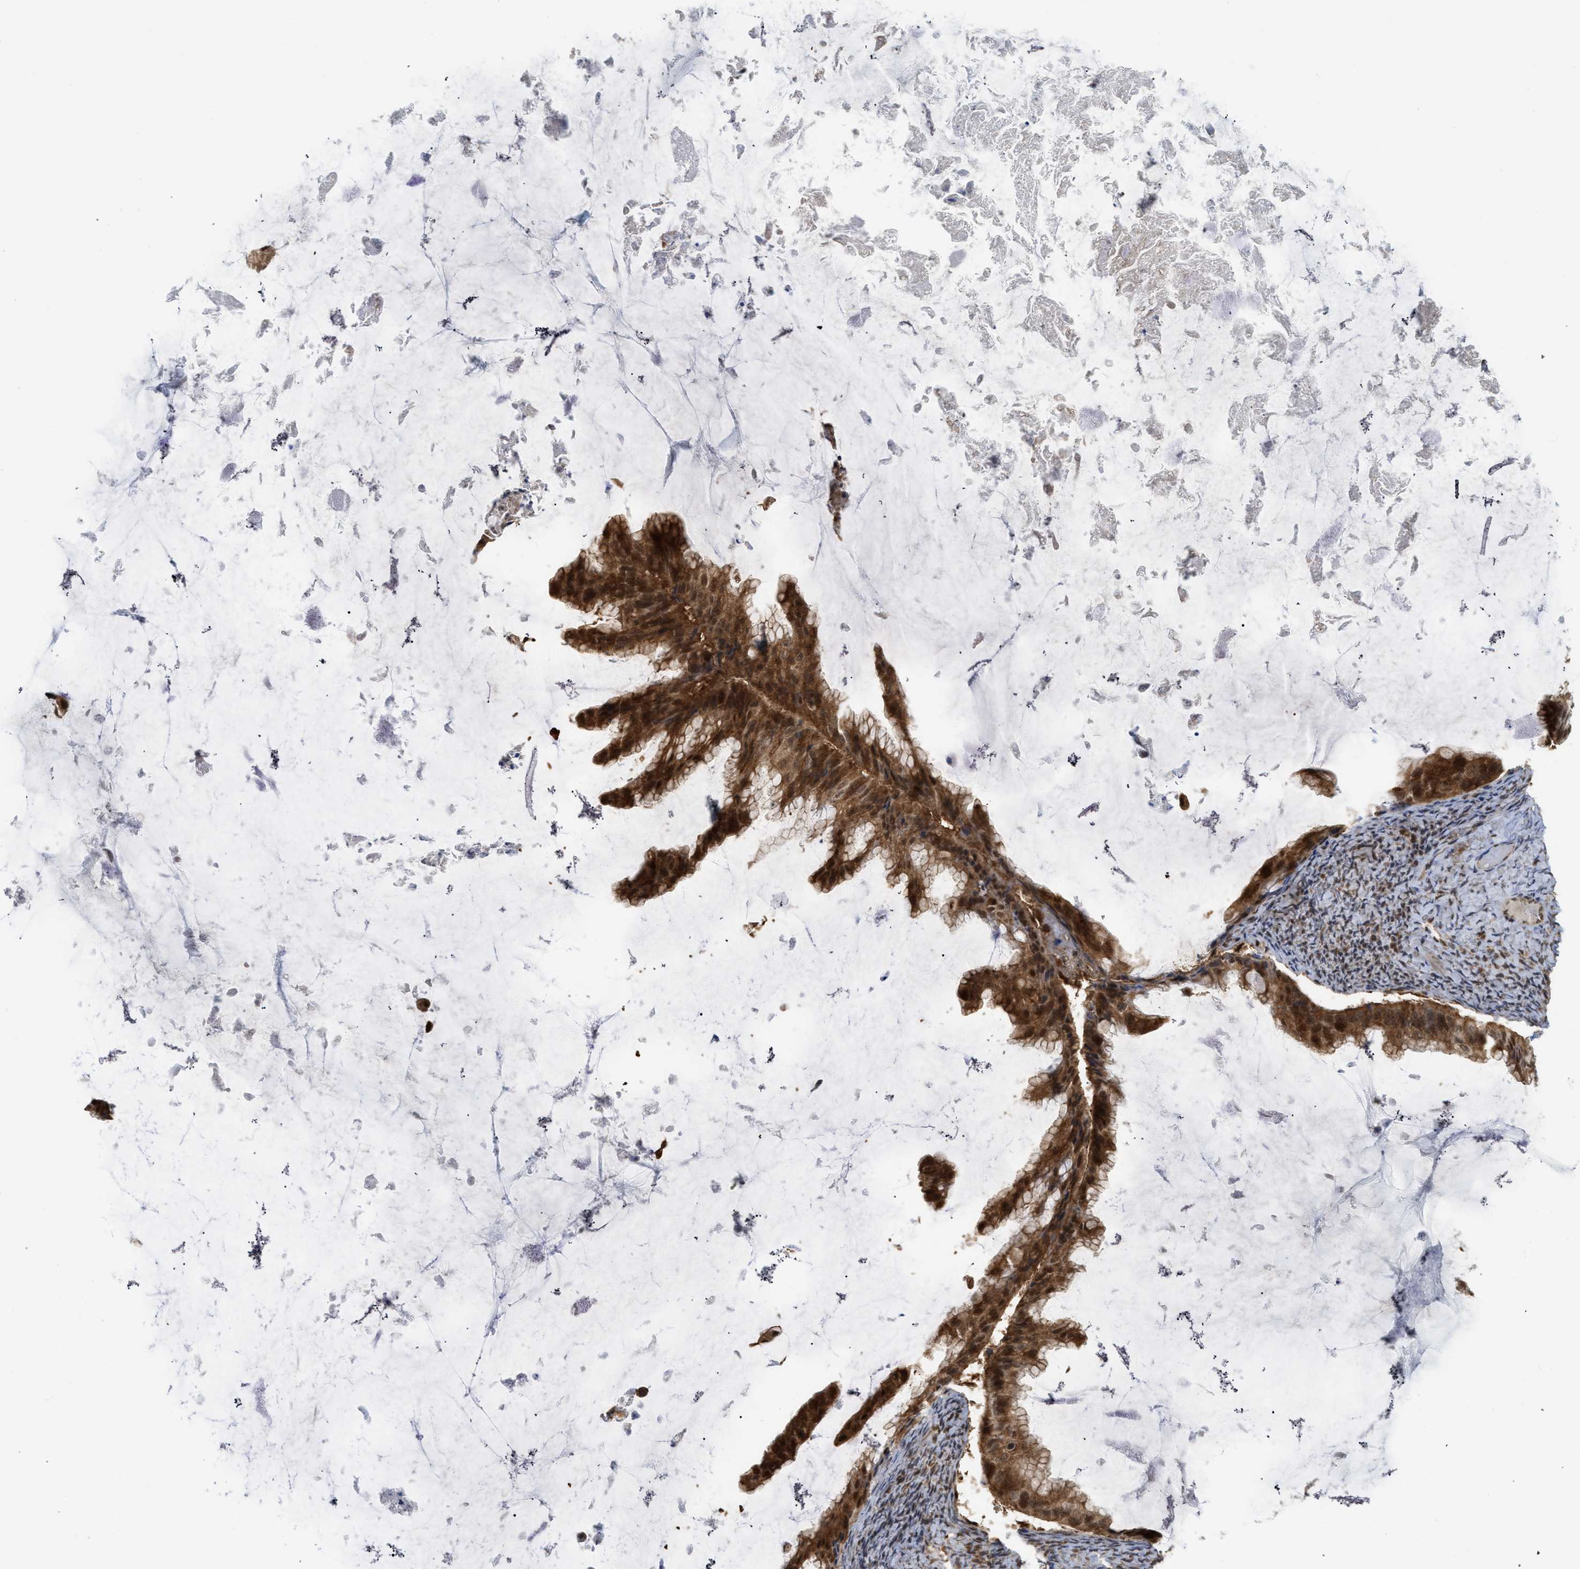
{"staining": {"intensity": "moderate", "quantity": ">75%", "location": "cytoplasmic/membranous,nuclear"}, "tissue": "ovarian cancer", "cell_type": "Tumor cells", "image_type": "cancer", "snomed": [{"axis": "morphology", "description": "Cystadenocarcinoma, mucinous, NOS"}, {"axis": "topography", "description": "Ovary"}], "caption": "Mucinous cystadenocarcinoma (ovarian) tissue shows moderate cytoplasmic/membranous and nuclear expression in about >75% of tumor cells, visualized by immunohistochemistry. (DAB (3,3'-diaminobenzidine) IHC with brightfield microscopy, high magnification).", "gene": "TACC1", "patient": {"sex": "female", "age": 61}}